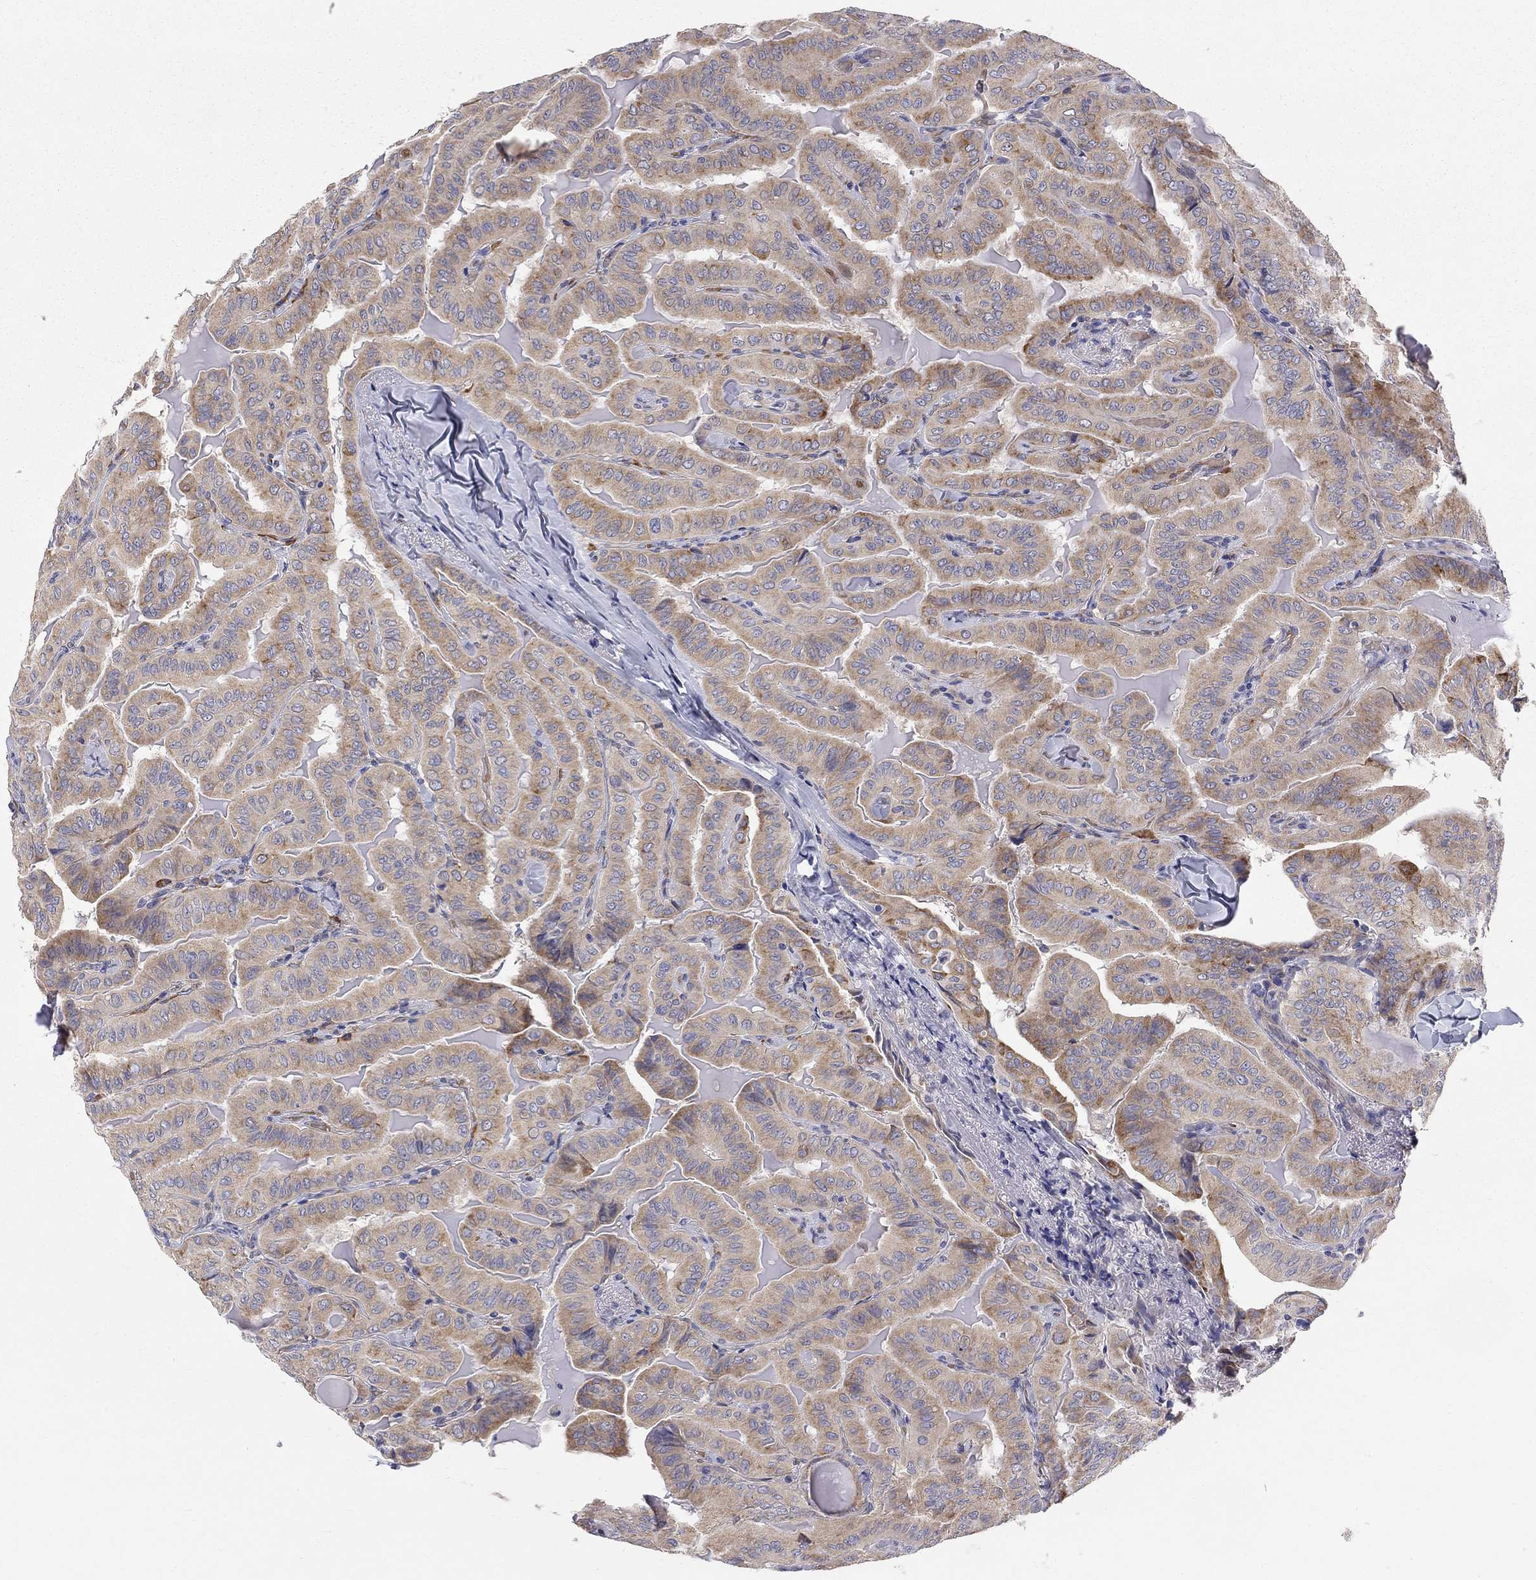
{"staining": {"intensity": "moderate", "quantity": ">75%", "location": "cytoplasmic/membranous"}, "tissue": "thyroid cancer", "cell_type": "Tumor cells", "image_type": "cancer", "snomed": [{"axis": "morphology", "description": "Papillary adenocarcinoma, NOS"}, {"axis": "topography", "description": "Thyroid gland"}], "caption": "Protein expression analysis of thyroid cancer demonstrates moderate cytoplasmic/membranous expression in approximately >75% of tumor cells.", "gene": "CASTOR1", "patient": {"sex": "female", "age": 68}}